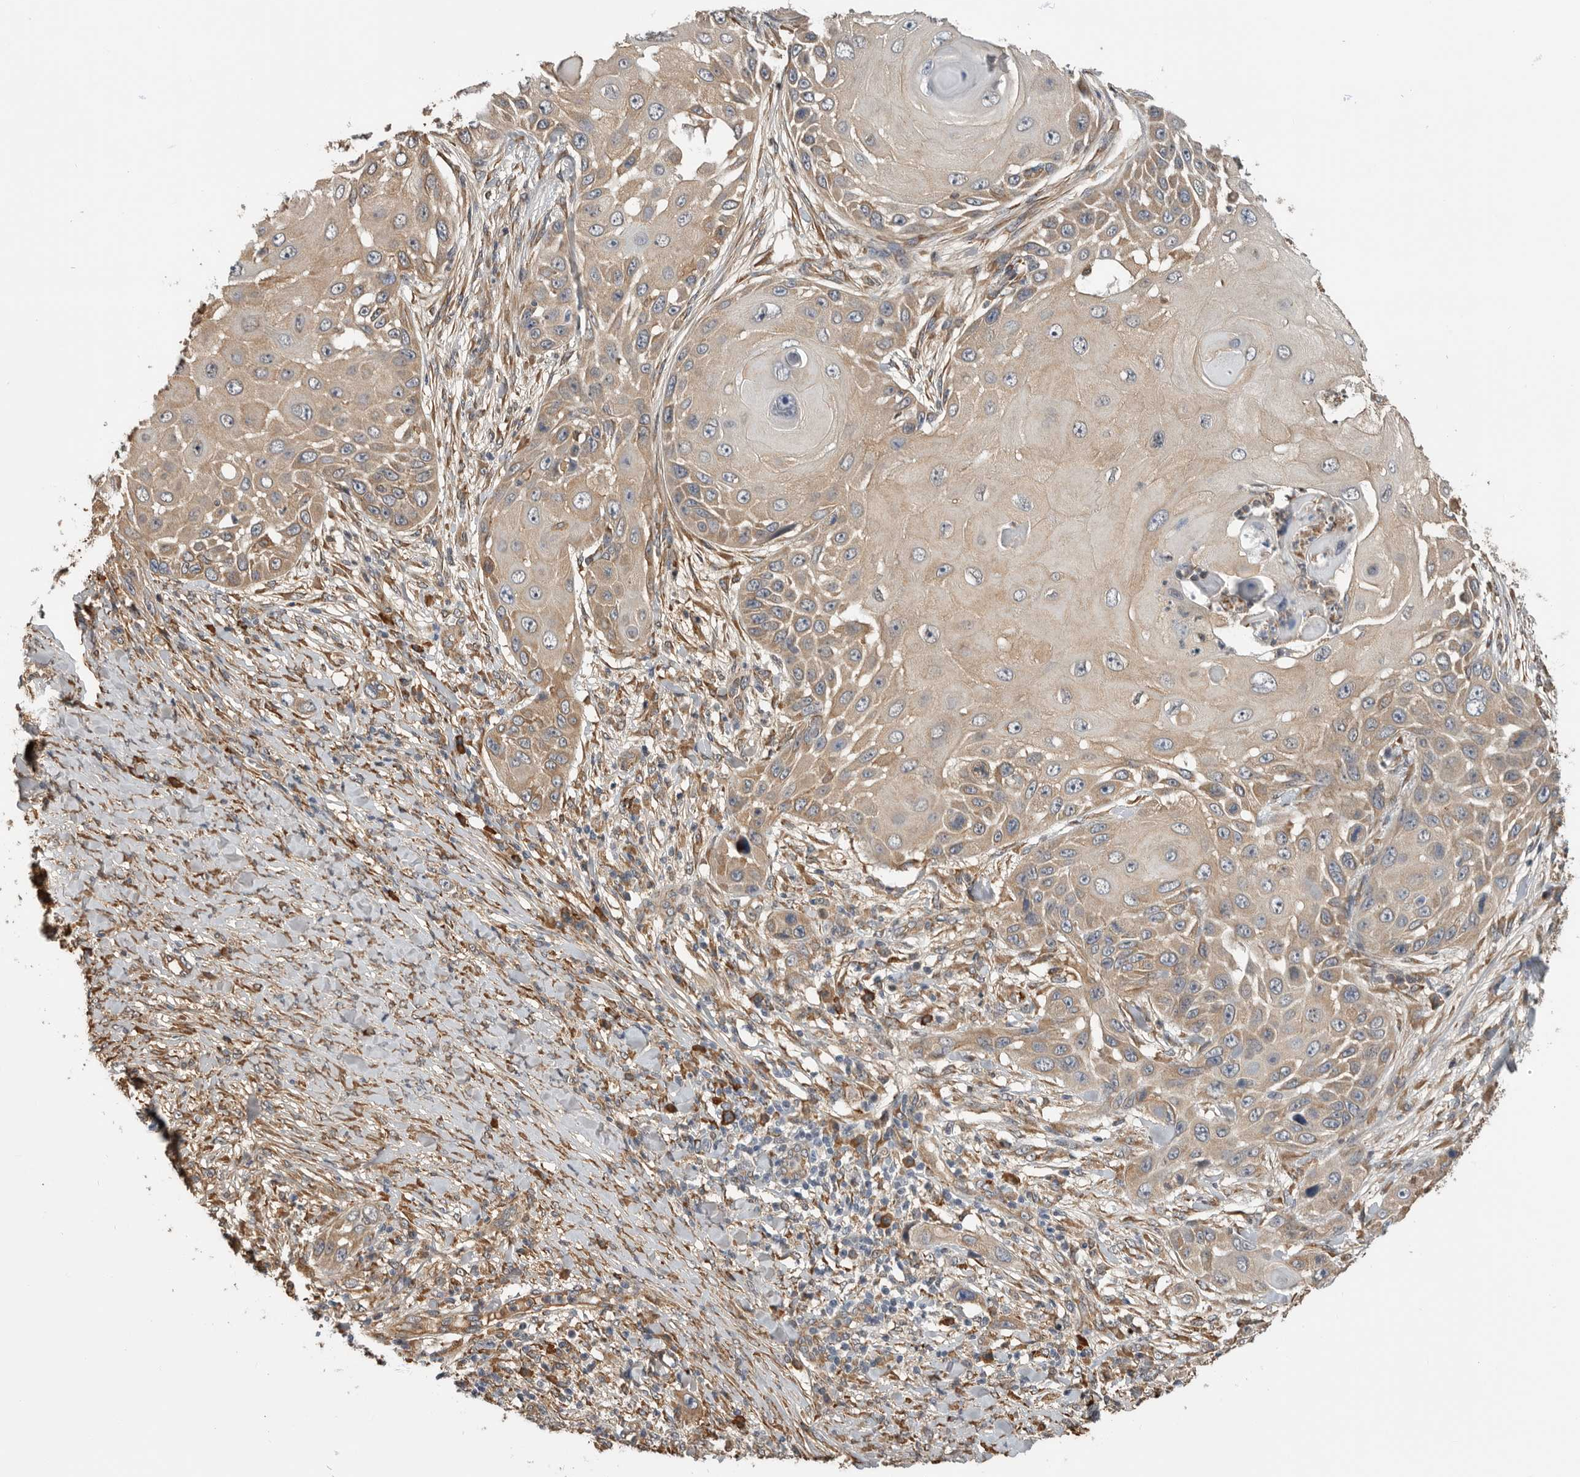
{"staining": {"intensity": "moderate", "quantity": ">75%", "location": "cytoplasmic/membranous"}, "tissue": "skin cancer", "cell_type": "Tumor cells", "image_type": "cancer", "snomed": [{"axis": "morphology", "description": "Squamous cell carcinoma, NOS"}, {"axis": "topography", "description": "Skin"}], "caption": "Protein staining by IHC exhibits moderate cytoplasmic/membranous expression in about >75% of tumor cells in skin cancer. (IHC, brightfield microscopy, high magnification).", "gene": "CDC42BPB", "patient": {"sex": "female", "age": 44}}